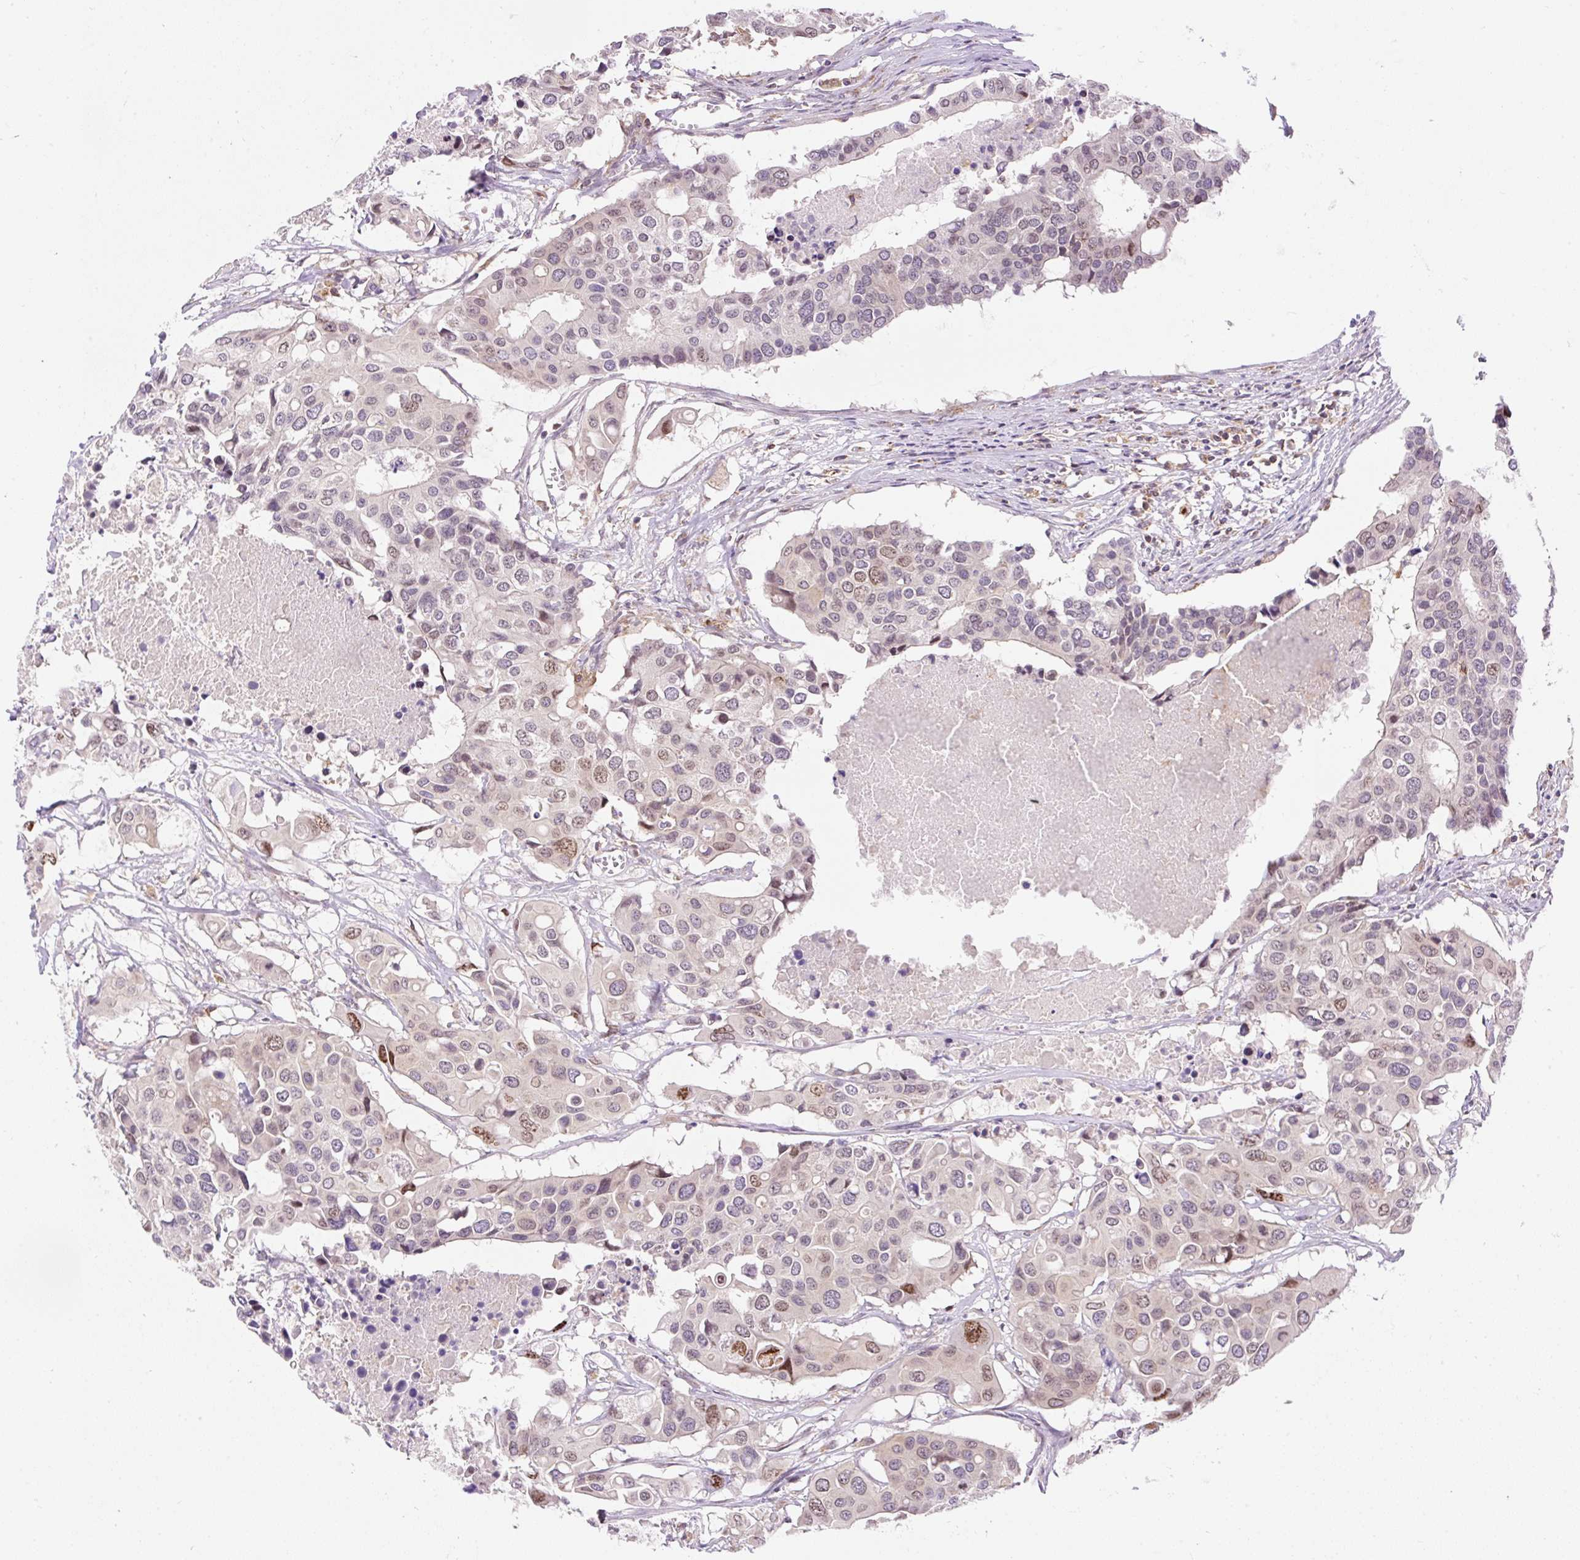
{"staining": {"intensity": "moderate", "quantity": "<25%", "location": "nuclear"}, "tissue": "colorectal cancer", "cell_type": "Tumor cells", "image_type": "cancer", "snomed": [{"axis": "morphology", "description": "Adenocarcinoma, NOS"}, {"axis": "topography", "description": "Colon"}], "caption": "The image exhibits staining of colorectal cancer, revealing moderate nuclear protein staining (brown color) within tumor cells. The staining was performed using DAB (3,3'-diaminobenzidine) to visualize the protein expression in brown, while the nuclei were stained in blue with hematoxylin (Magnification: 20x).", "gene": "CARD11", "patient": {"sex": "male", "age": 77}}